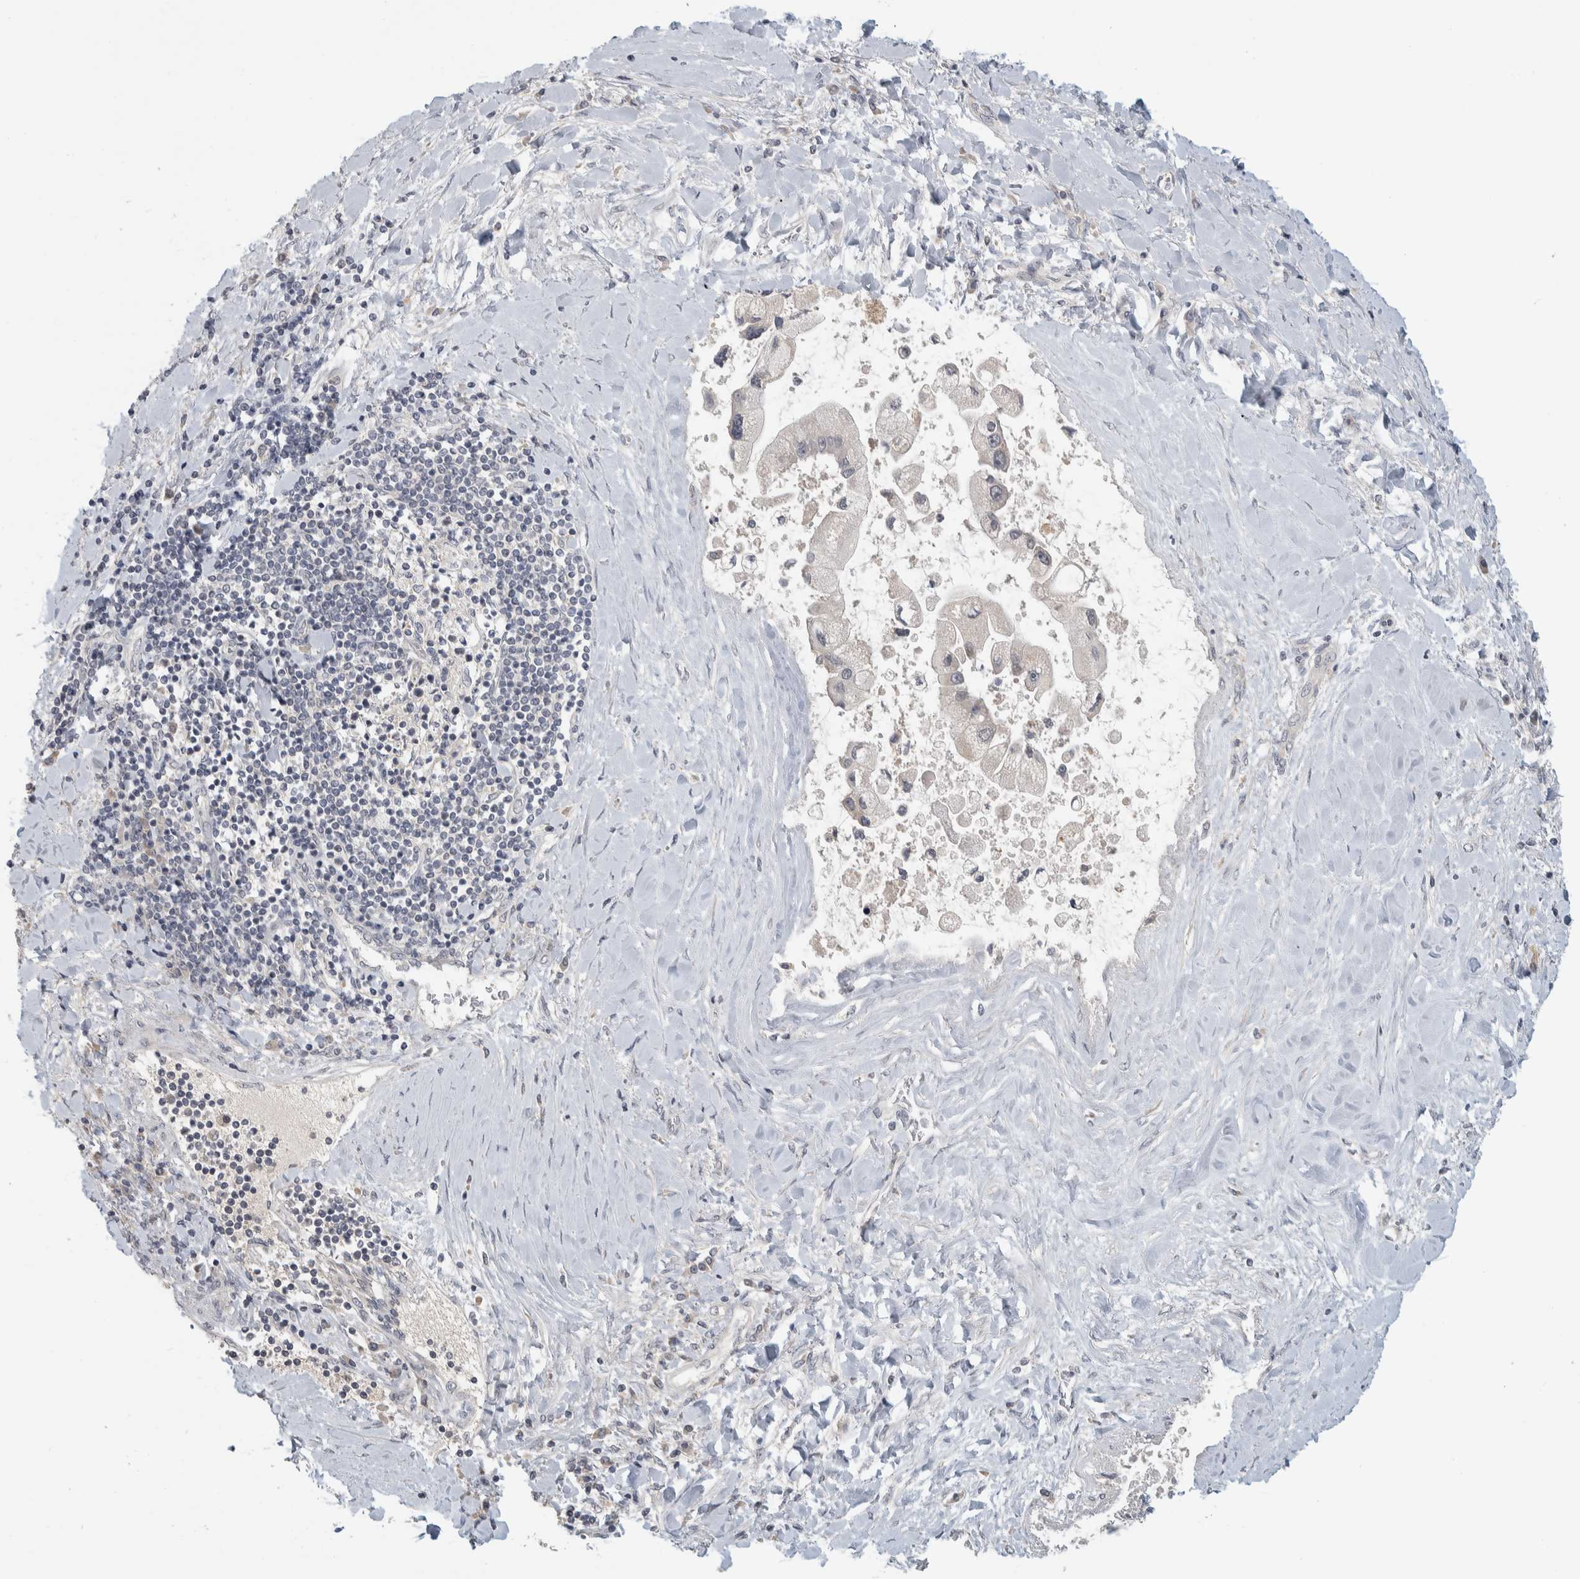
{"staining": {"intensity": "negative", "quantity": "none", "location": "none"}, "tissue": "liver cancer", "cell_type": "Tumor cells", "image_type": "cancer", "snomed": [{"axis": "morphology", "description": "Cholangiocarcinoma"}, {"axis": "topography", "description": "Liver"}], "caption": "The image exhibits no staining of tumor cells in cholangiocarcinoma (liver). The staining is performed using DAB brown chromogen with nuclei counter-stained in using hematoxylin.", "gene": "AFP", "patient": {"sex": "male", "age": 50}}